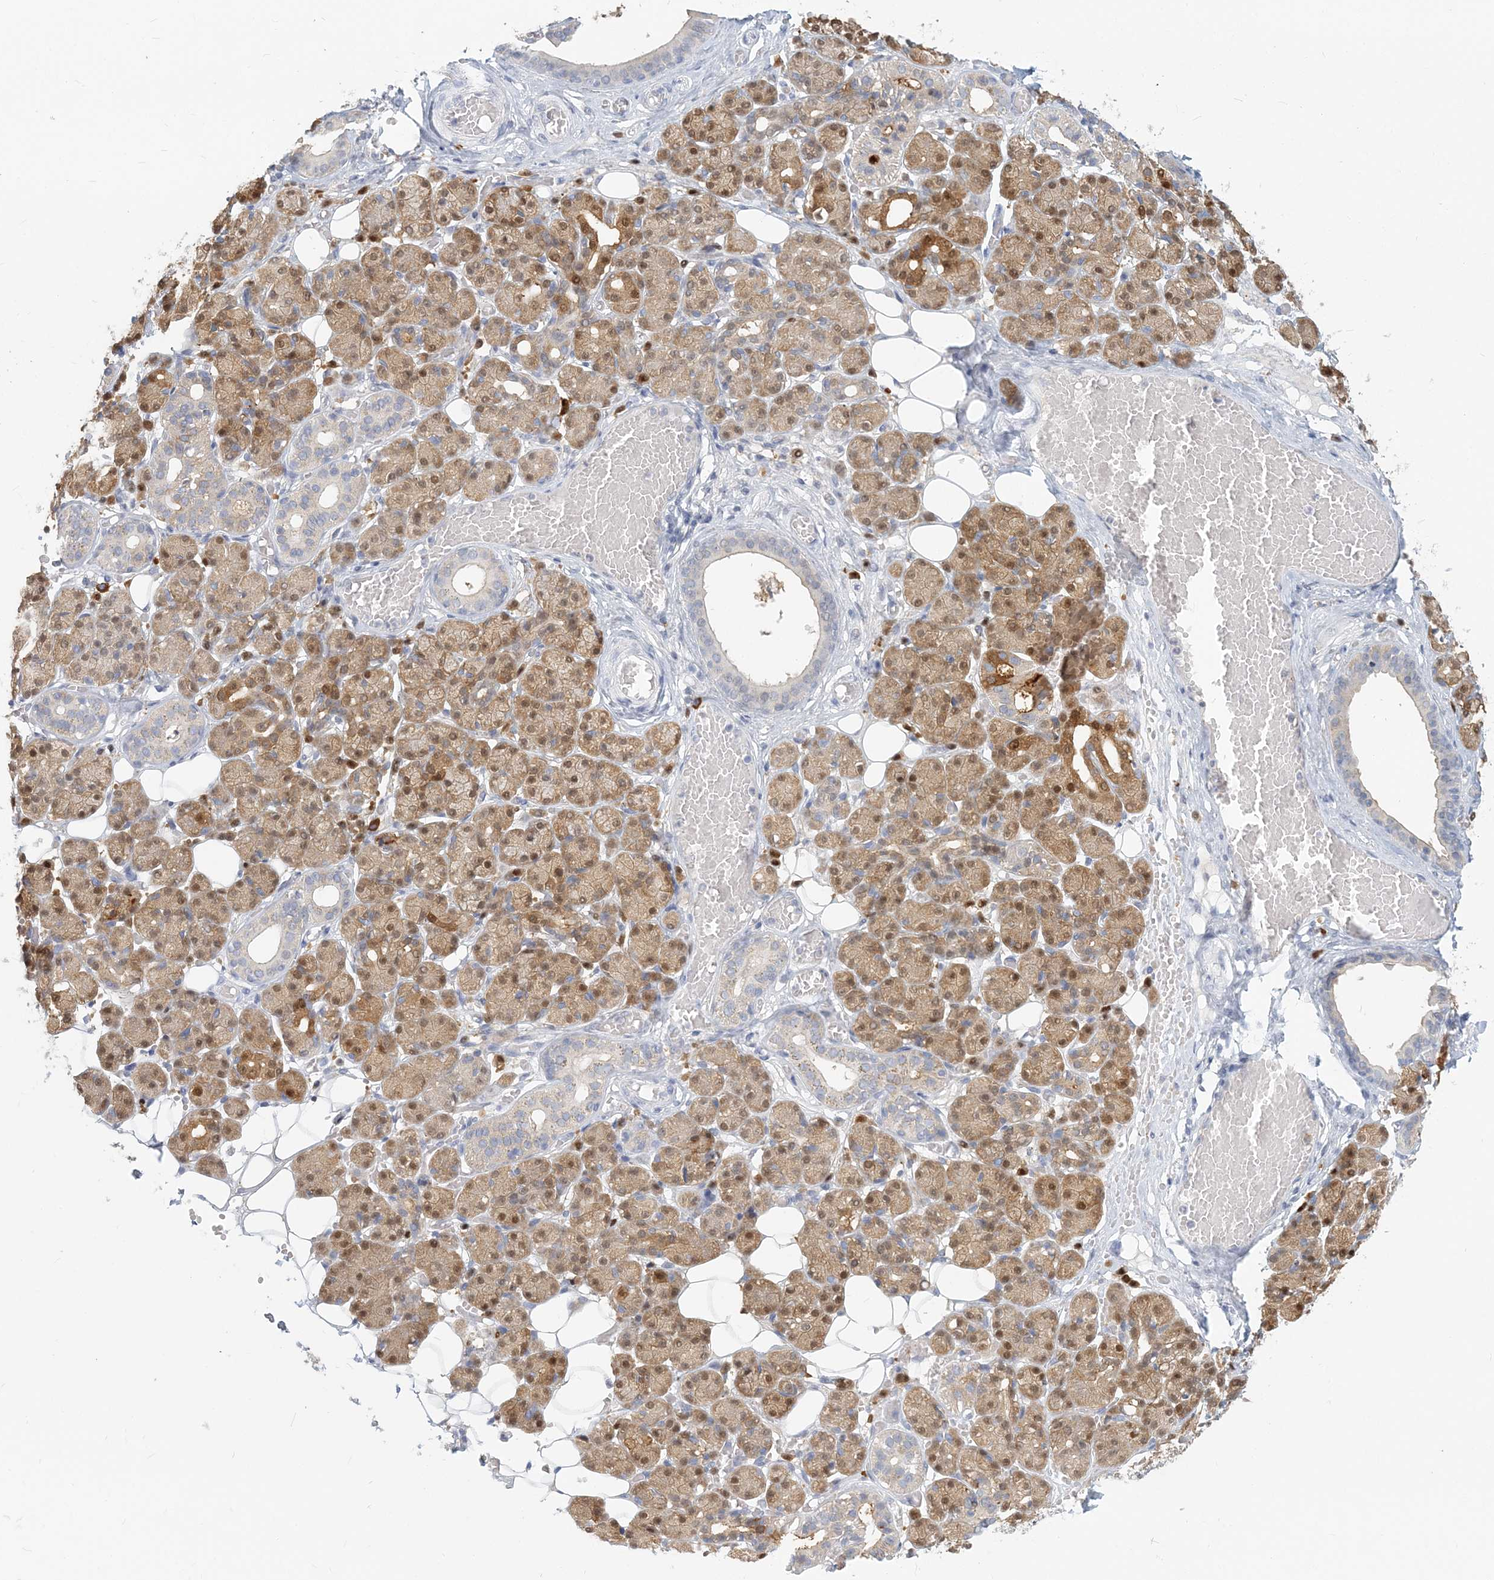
{"staining": {"intensity": "strong", "quantity": ">75%", "location": "cytoplasmic/membranous,nuclear"}, "tissue": "salivary gland", "cell_type": "Glandular cells", "image_type": "normal", "snomed": [{"axis": "morphology", "description": "Normal tissue, NOS"}, {"axis": "topography", "description": "Salivary gland"}], "caption": "Strong cytoplasmic/membranous,nuclear protein positivity is identified in about >75% of glandular cells in salivary gland.", "gene": "GMPPA", "patient": {"sex": "male", "age": 63}}